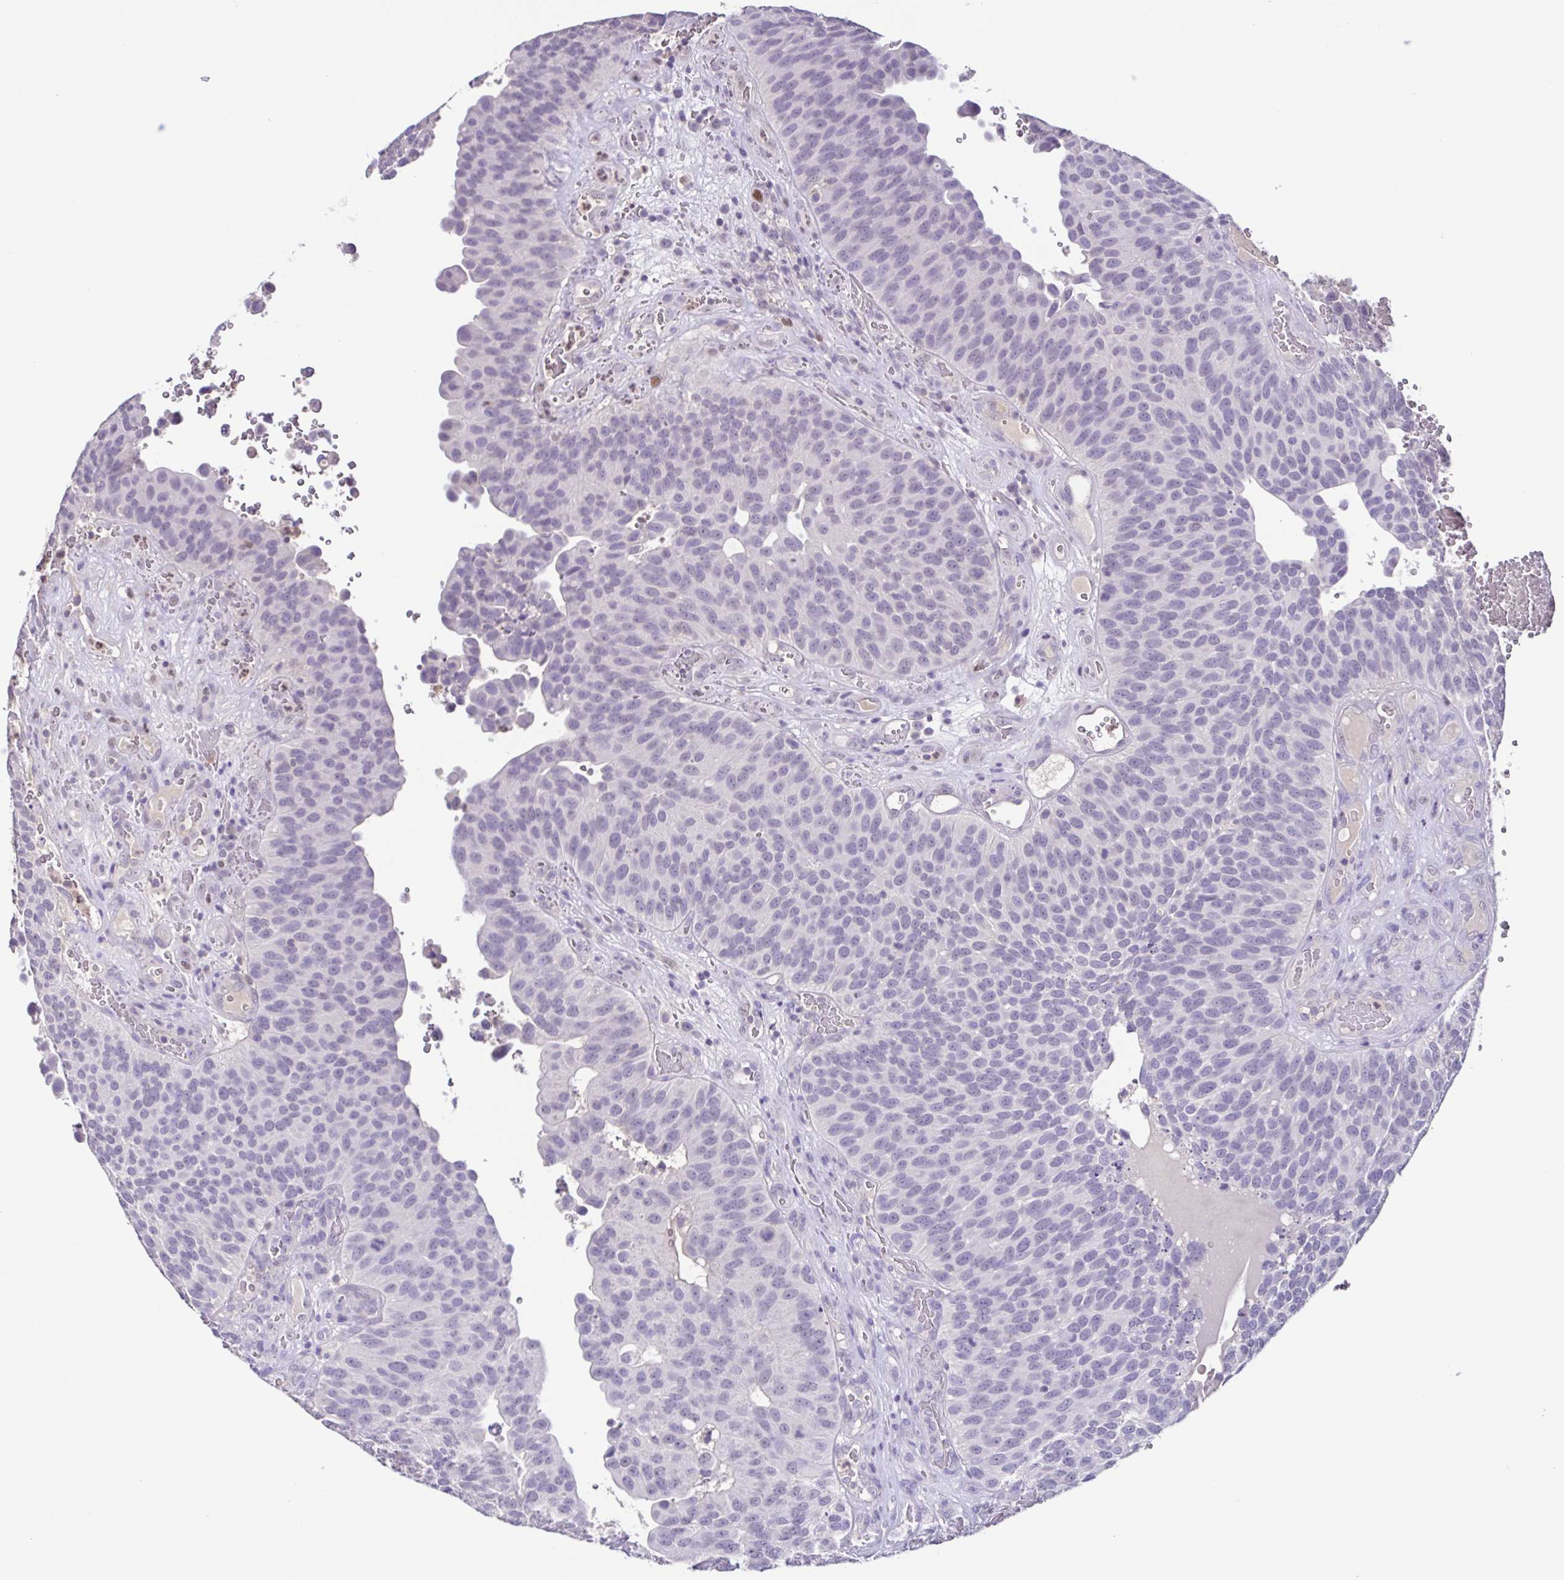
{"staining": {"intensity": "negative", "quantity": "none", "location": "none"}, "tissue": "urothelial cancer", "cell_type": "Tumor cells", "image_type": "cancer", "snomed": [{"axis": "morphology", "description": "Urothelial carcinoma, Low grade"}, {"axis": "topography", "description": "Urinary bladder"}], "caption": "Tumor cells show no significant protein expression in low-grade urothelial carcinoma. Brightfield microscopy of immunohistochemistry (IHC) stained with DAB (3,3'-diaminobenzidine) (brown) and hematoxylin (blue), captured at high magnification.", "gene": "ACTRT3", "patient": {"sex": "male", "age": 76}}